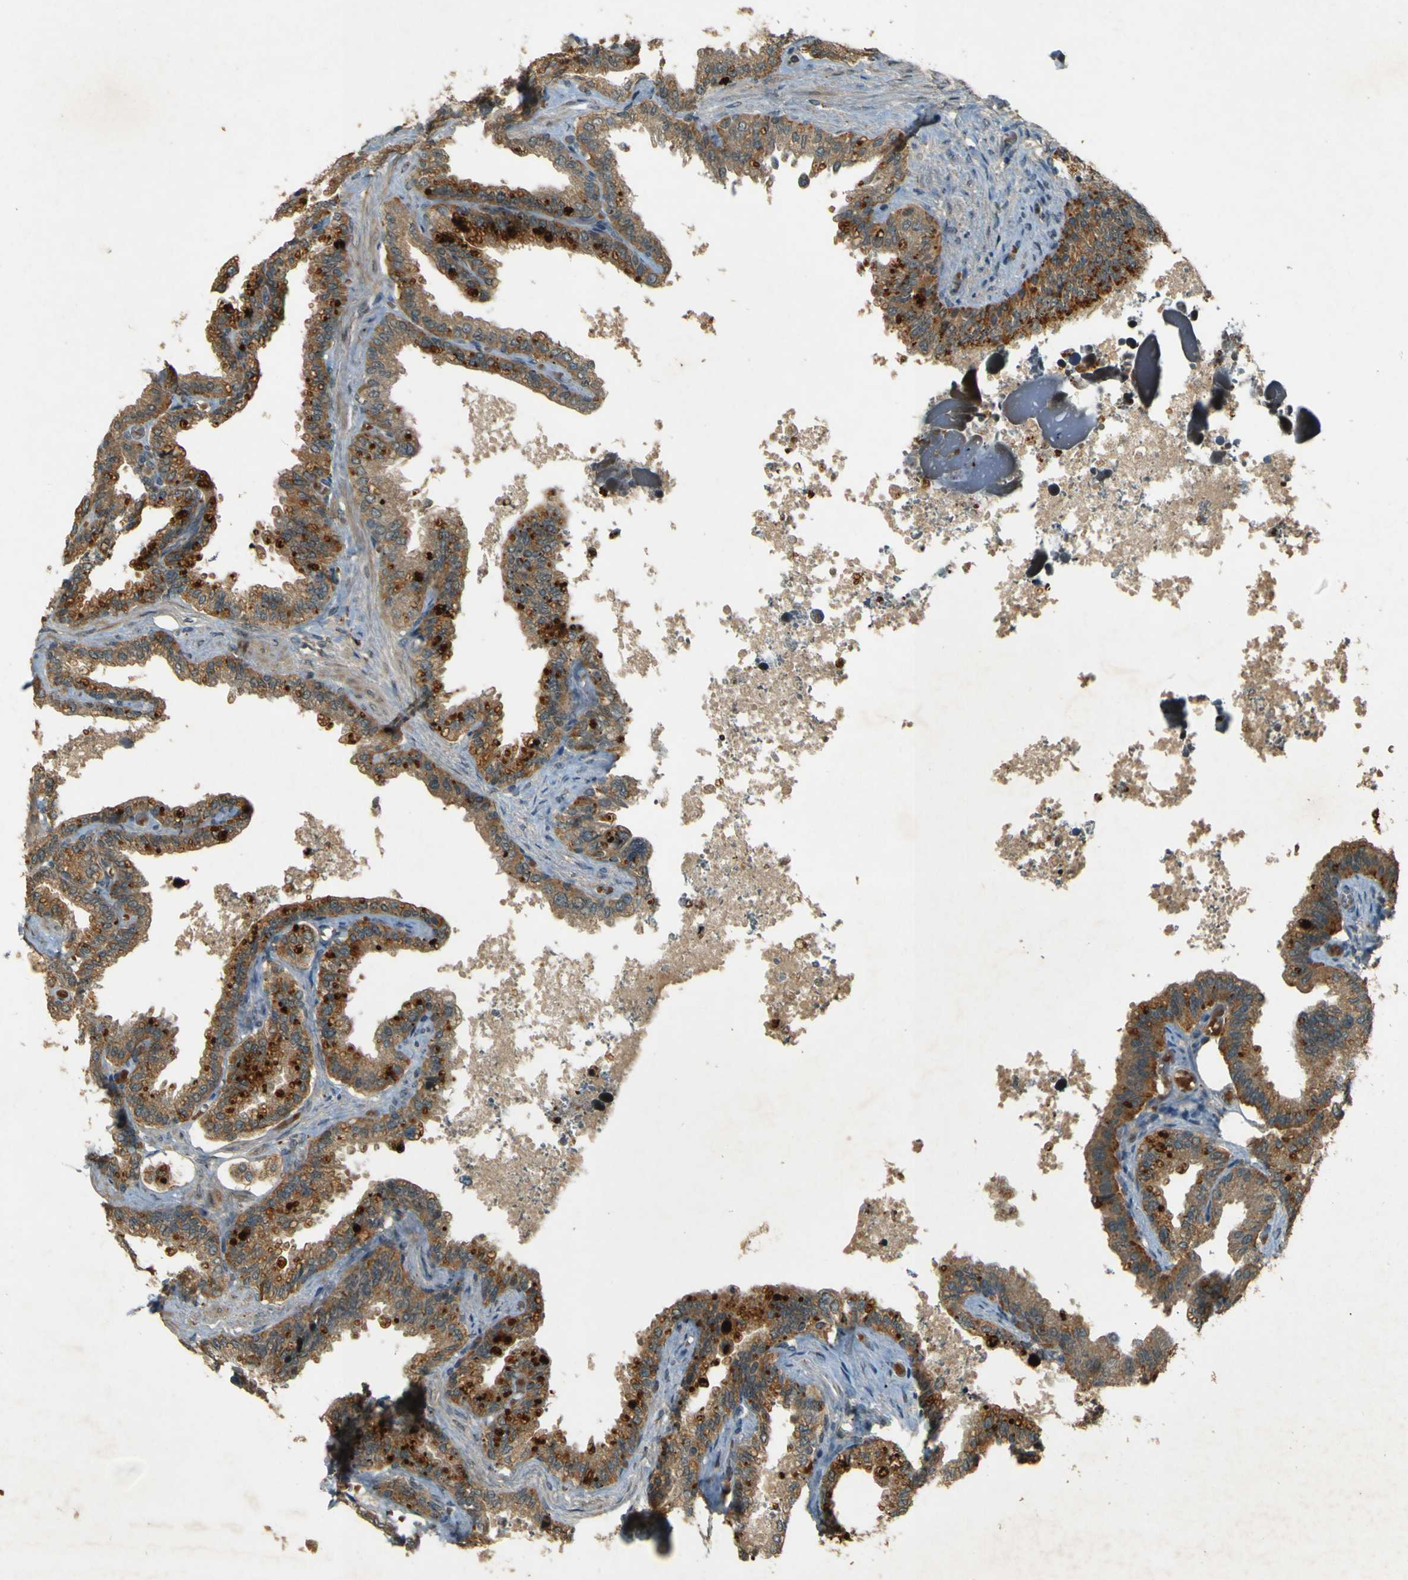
{"staining": {"intensity": "strong", "quantity": "25%-75%", "location": "cytoplasmic/membranous"}, "tissue": "seminal vesicle", "cell_type": "Glandular cells", "image_type": "normal", "snomed": [{"axis": "morphology", "description": "Normal tissue, NOS"}, {"axis": "topography", "description": "Seminal veicle"}], "caption": "Unremarkable seminal vesicle demonstrates strong cytoplasmic/membranous staining in approximately 25%-75% of glandular cells, visualized by immunohistochemistry. Using DAB (brown) and hematoxylin (blue) stains, captured at high magnification using brightfield microscopy.", "gene": "MPDZ", "patient": {"sex": "male", "age": 46}}